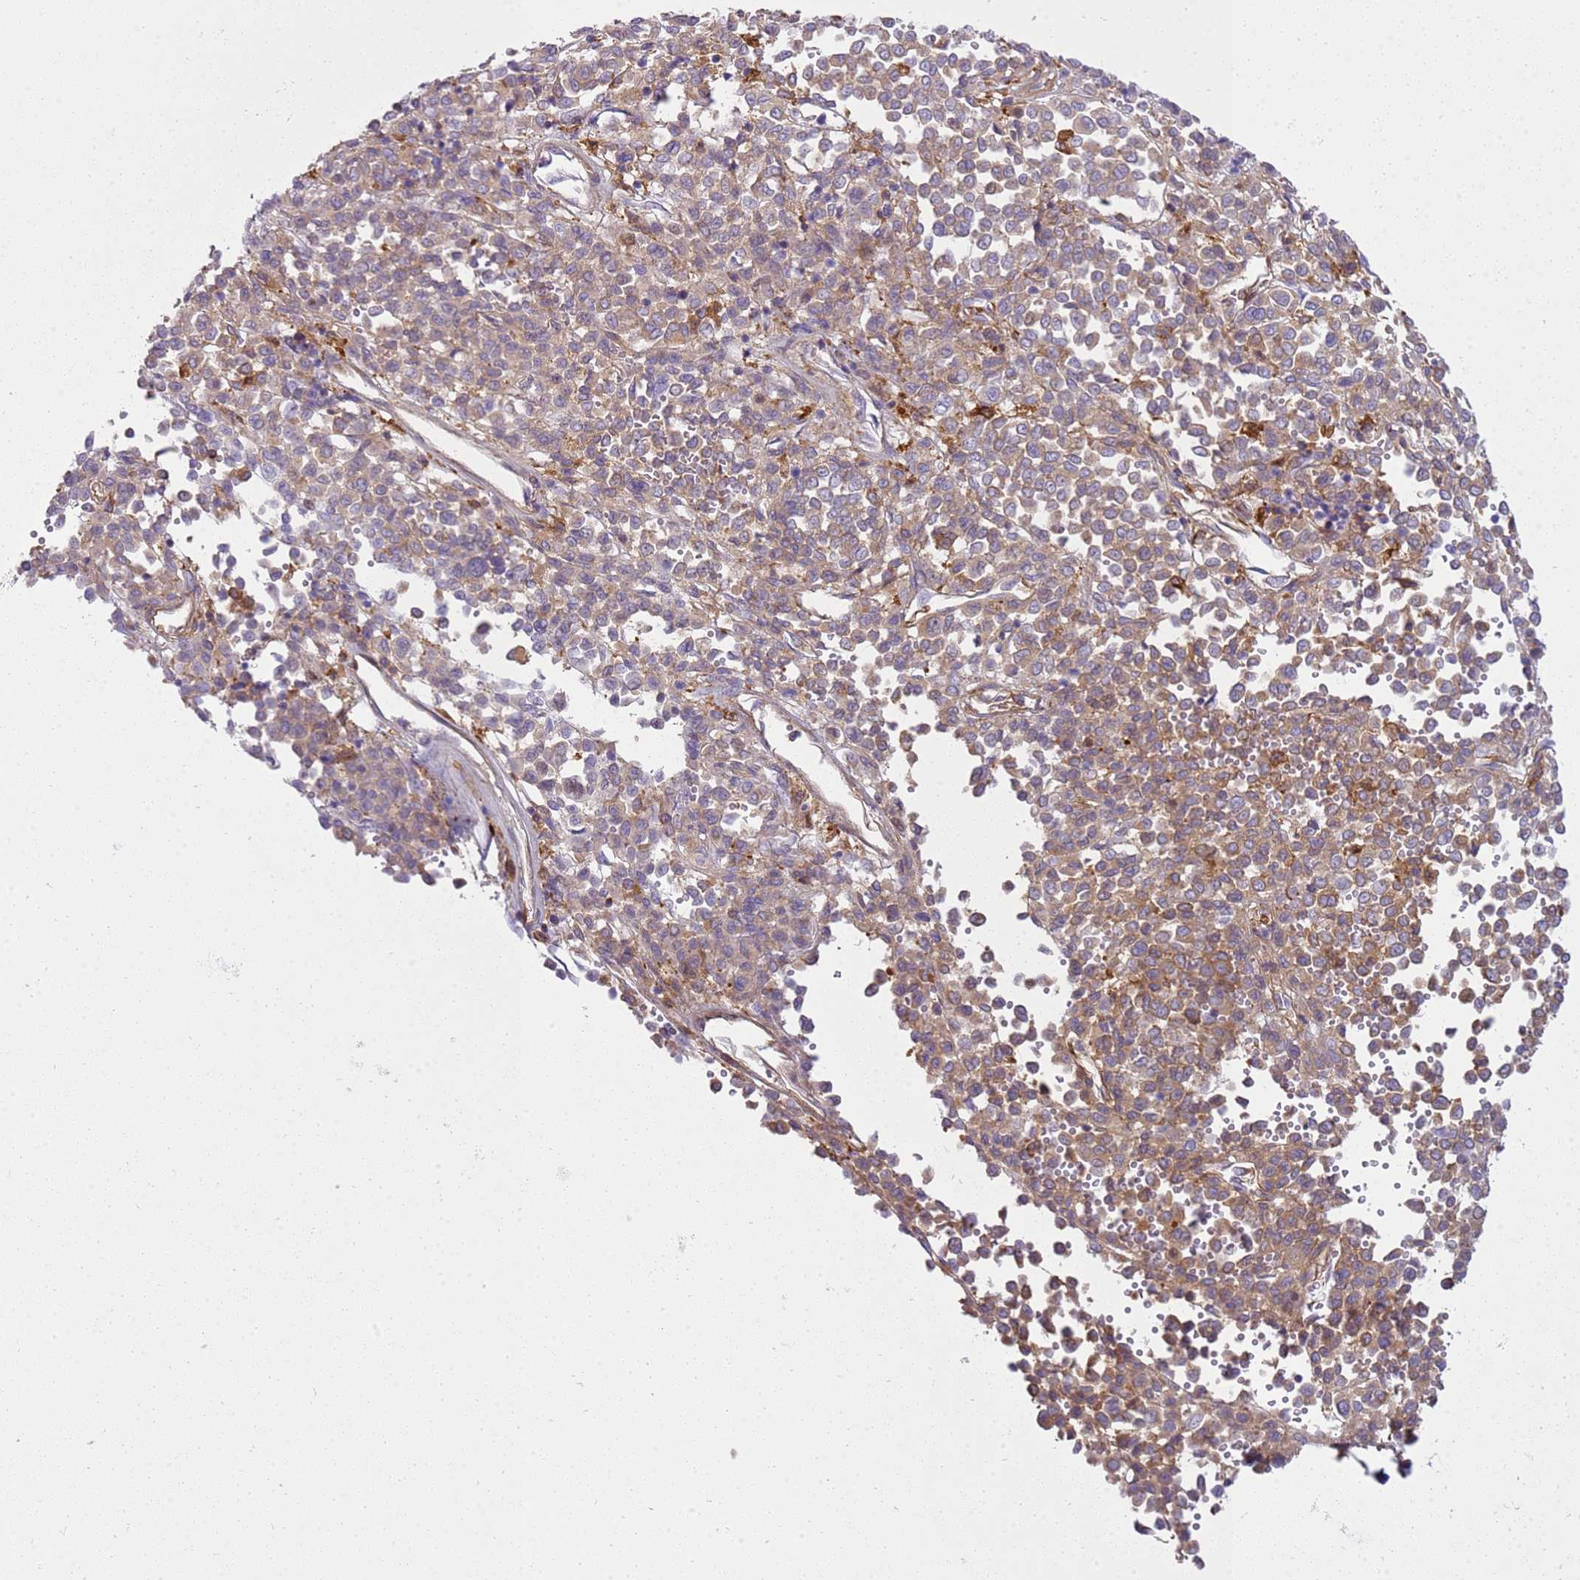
{"staining": {"intensity": "moderate", "quantity": ">75%", "location": "cytoplasmic/membranous"}, "tissue": "melanoma", "cell_type": "Tumor cells", "image_type": "cancer", "snomed": [{"axis": "morphology", "description": "Malignant melanoma, Metastatic site"}, {"axis": "topography", "description": "Pancreas"}], "caption": "An image of human melanoma stained for a protein reveals moderate cytoplasmic/membranous brown staining in tumor cells.", "gene": "SNX21", "patient": {"sex": "female", "age": 30}}